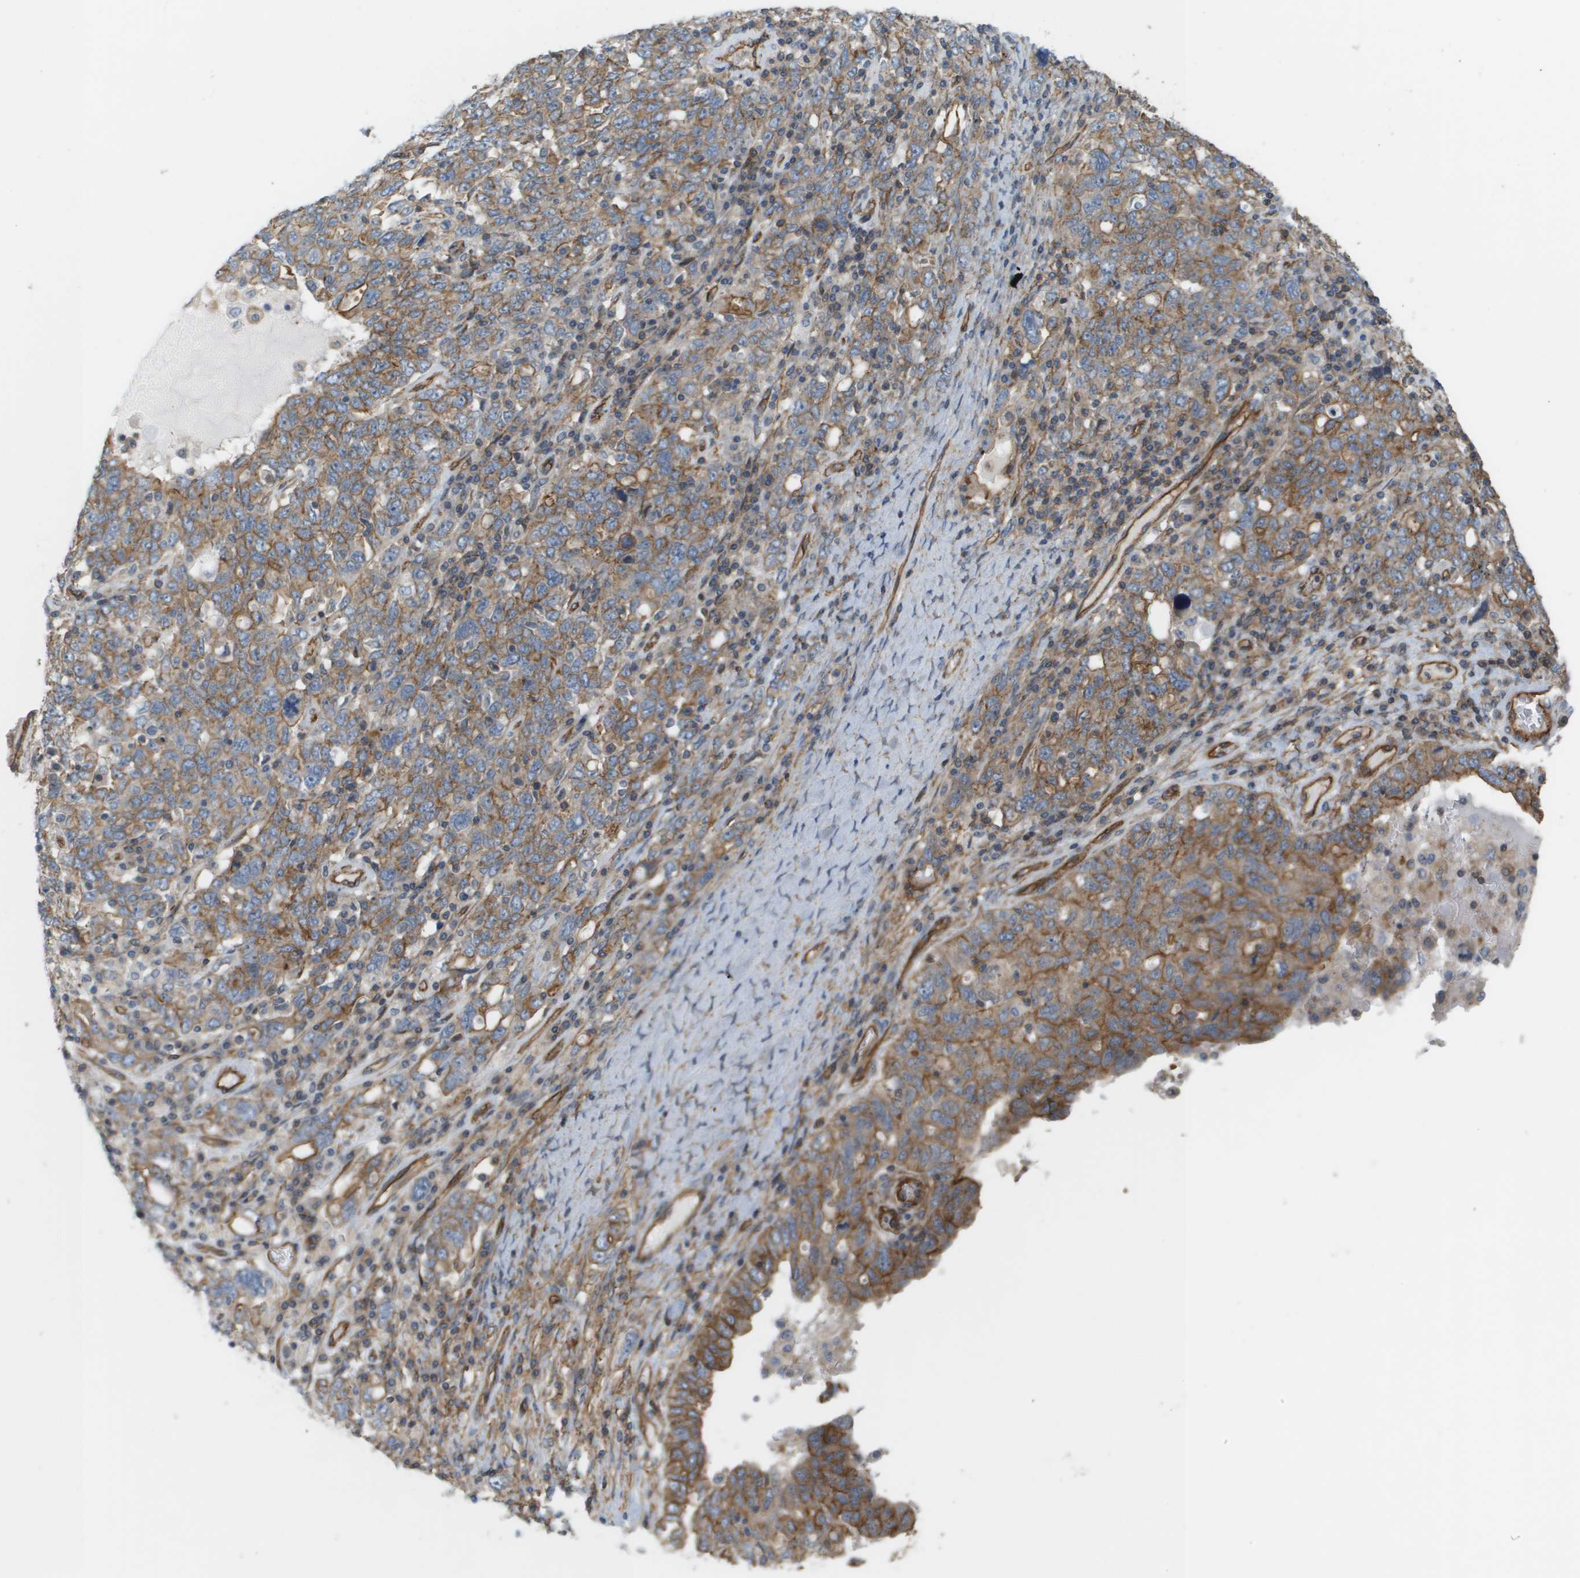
{"staining": {"intensity": "moderate", "quantity": "25%-75%", "location": "cytoplasmic/membranous"}, "tissue": "ovarian cancer", "cell_type": "Tumor cells", "image_type": "cancer", "snomed": [{"axis": "morphology", "description": "Carcinoma, endometroid"}, {"axis": "topography", "description": "Ovary"}], "caption": "Tumor cells show medium levels of moderate cytoplasmic/membranous staining in about 25%-75% of cells in ovarian cancer (endometroid carcinoma). The protein is stained brown, and the nuclei are stained in blue (DAB (3,3'-diaminobenzidine) IHC with brightfield microscopy, high magnification).", "gene": "SGMS2", "patient": {"sex": "female", "age": 62}}